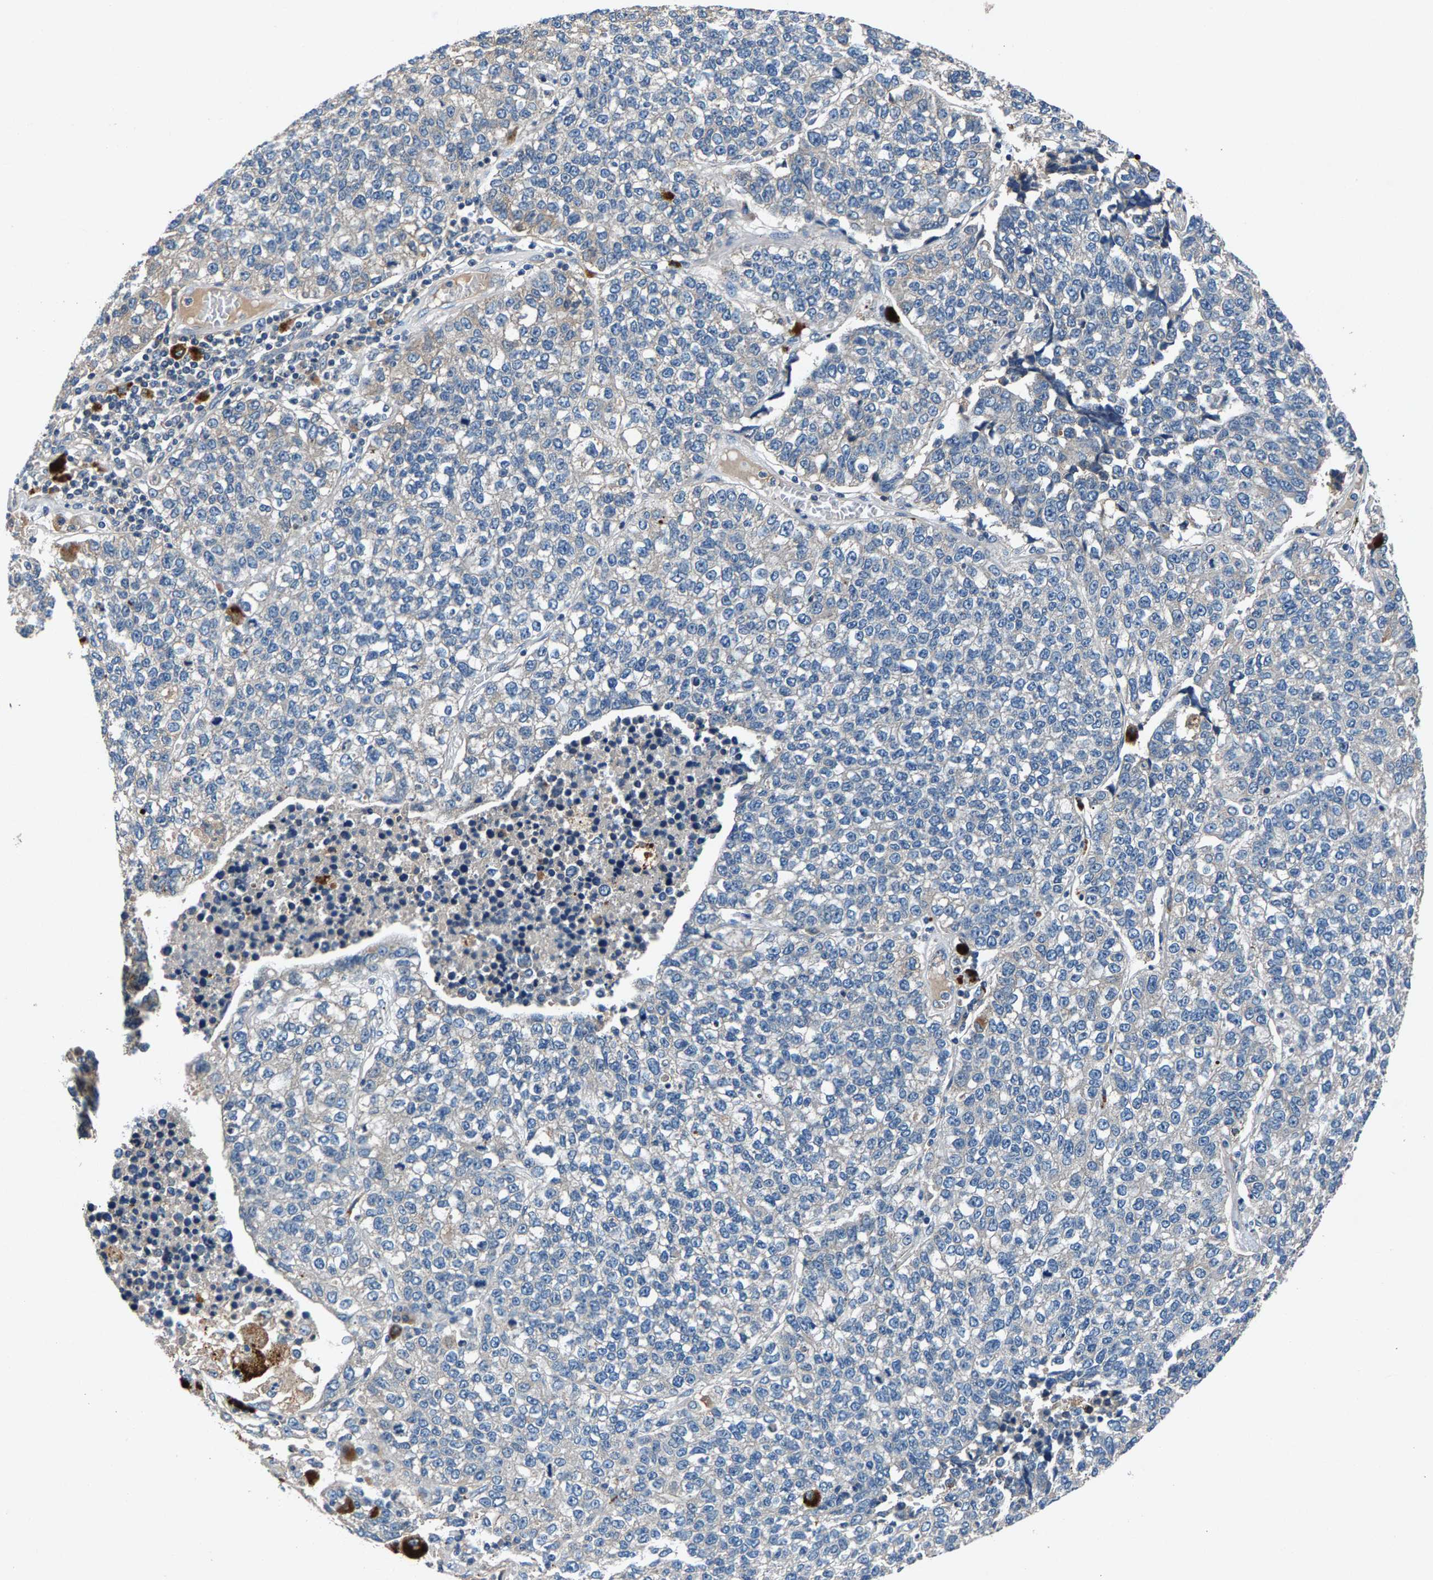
{"staining": {"intensity": "negative", "quantity": "none", "location": "none"}, "tissue": "lung cancer", "cell_type": "Tumor cells", "image_type": "cancer", "snomed": [{"axis": "morphology", "description": "Adenocarcinoma, NOS"}, {"axis": "topography", "description": "Lung"}], "caption": "Protein analysis of adenocarcinoma (lung) demonstrates no significant positivity in tumor cells. Brightfield microscopy of immunohistochemistry (IHC) stained with DAB (brown) and hematoxylin (blue), captured at high magnification.", "gene": "PRXL2C", "patient": {"sex": "male", "age": 49}}